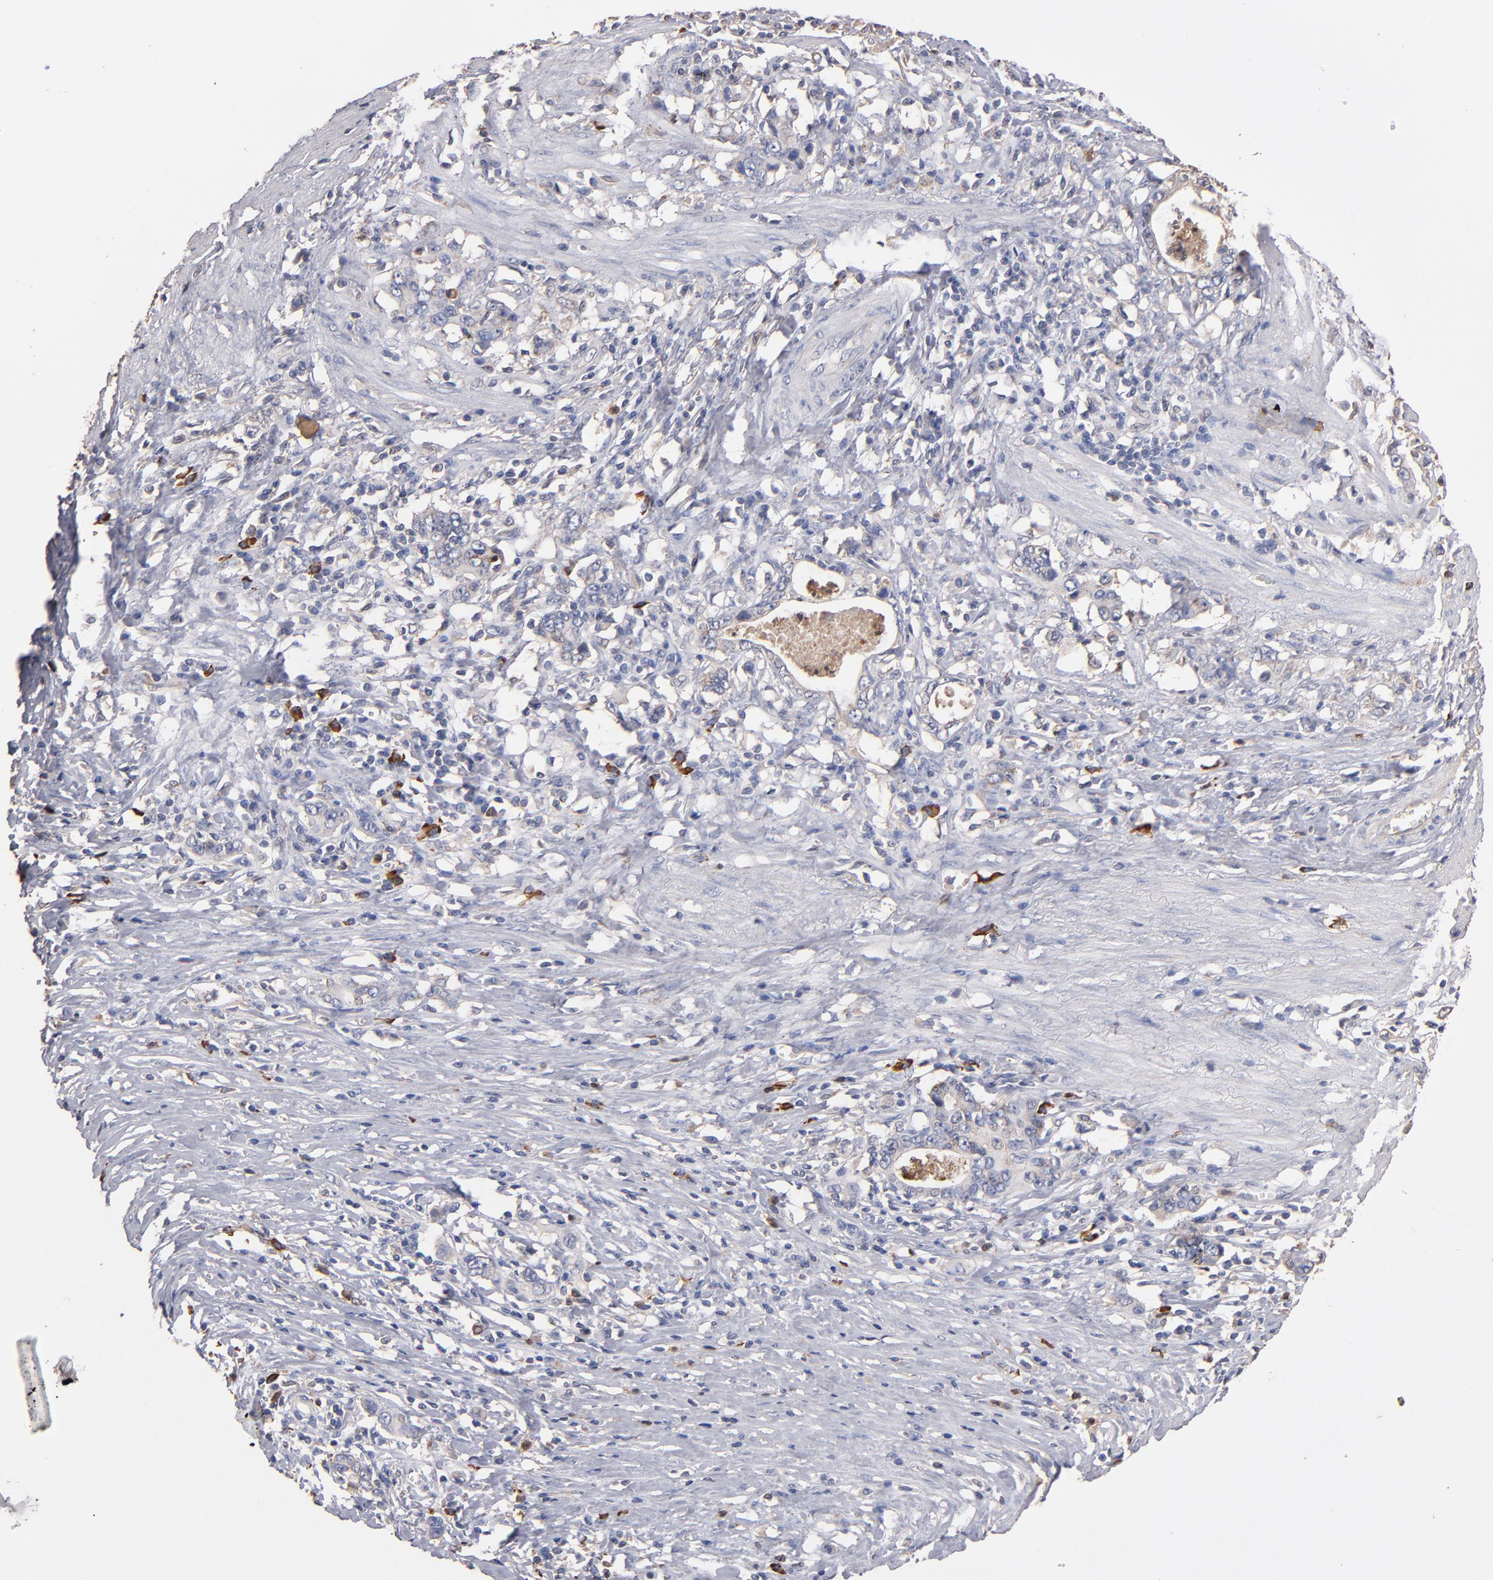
{"staining": {"intensity": "weak", "quantity": "<25%", "location": "cytoplasmic/membranous"}, "tissue": "stomach cancer", "cell_type": "Tumor cells", "image_type": "cancer", "snomed": [{"axis": "morphology", "description": "Adenocarcinoma, NOS"}, {"axis": "topography", "description": "Stomach, lower"}], "caption": "Image shows no protein staining in tumor cells of adenocarcinoma (stomach) tissue. (IHC, brightfield microscopy, high magnification).", "gene": "RO60", "patient": {"sex": "female", "age": 72}}